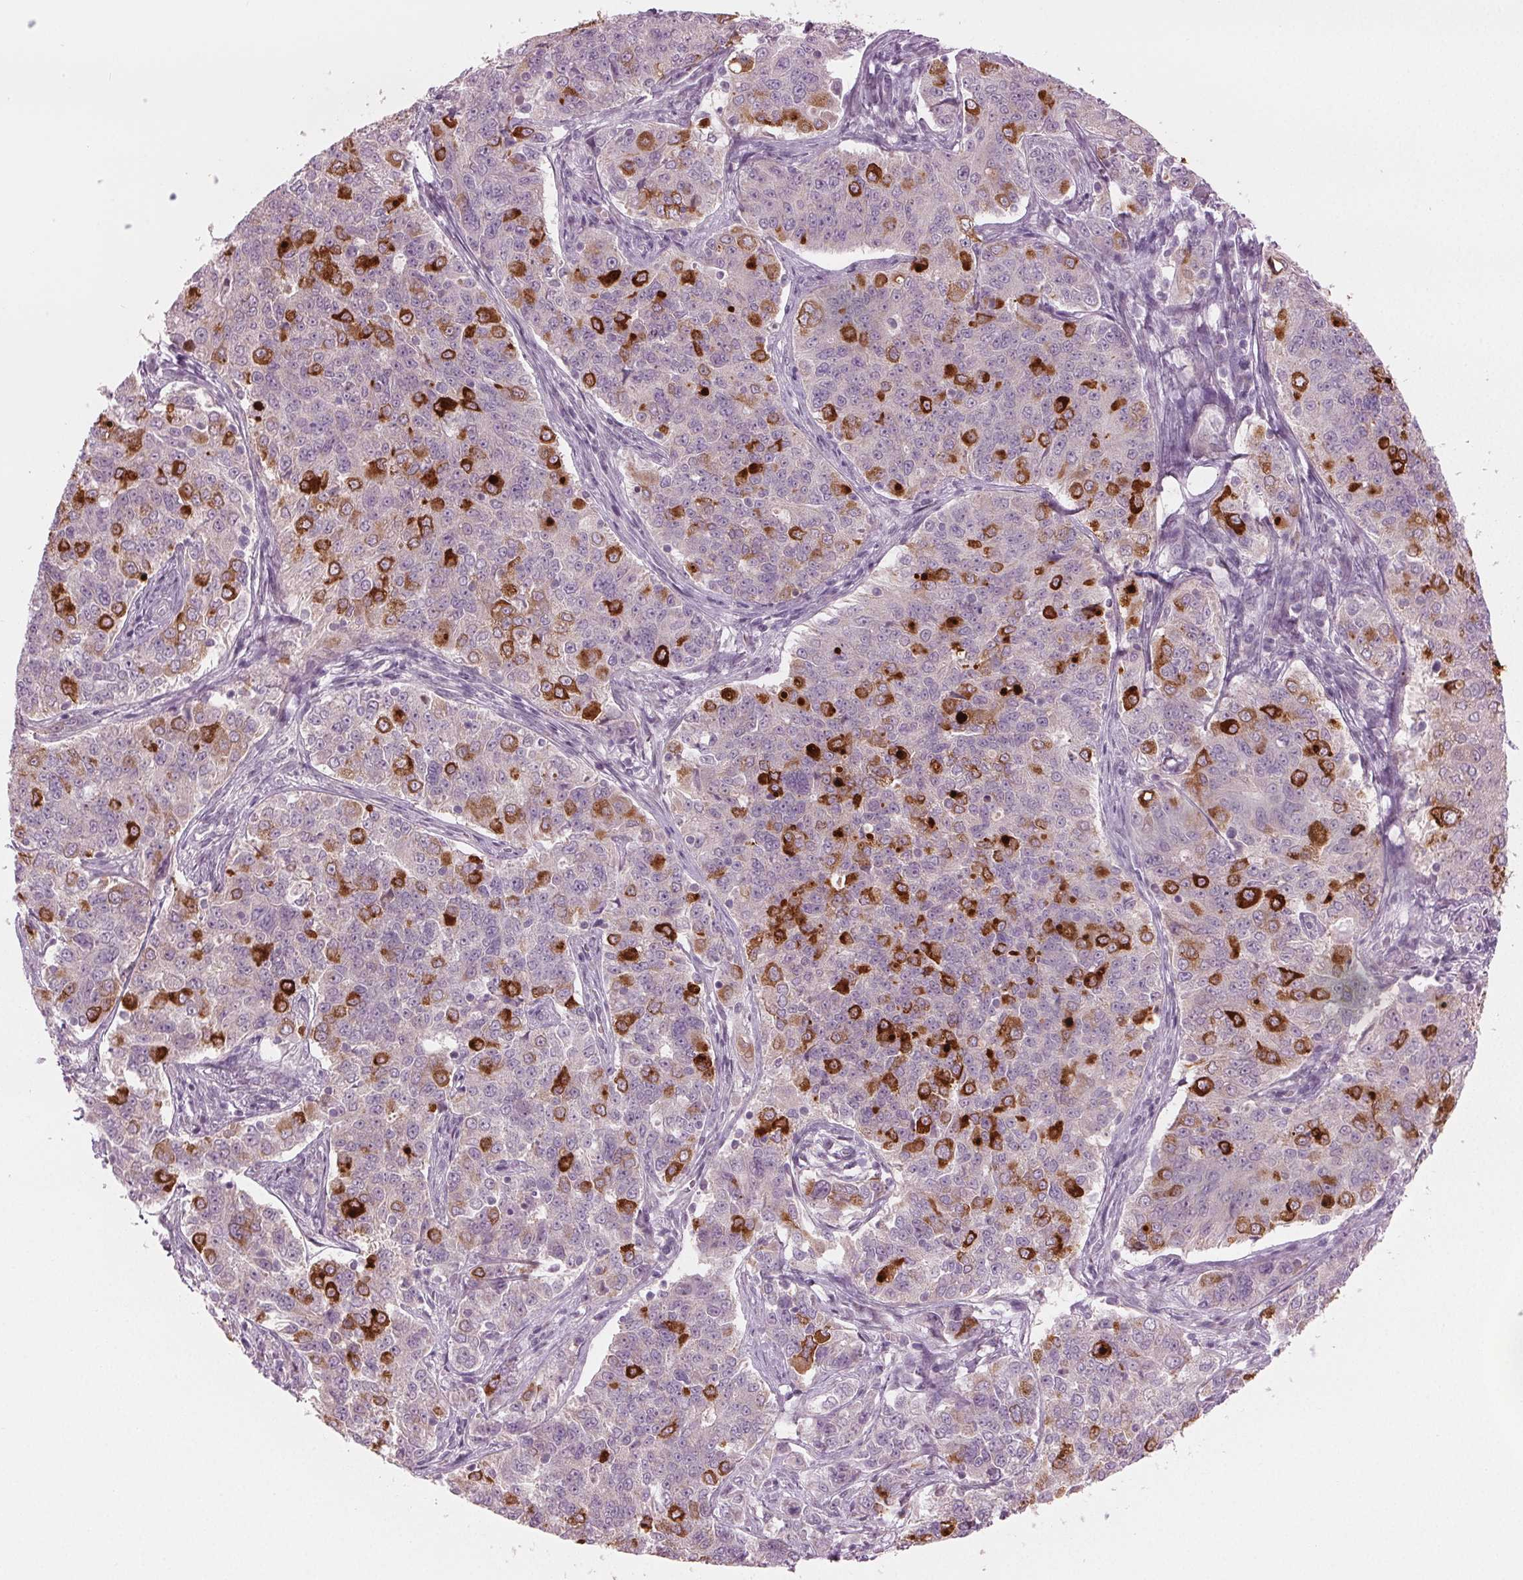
{"staining": {"intensity": "strong", "quantity": "<25%", "location": "cytoplasmic/membranous"}, "tissue": "endometrial cancer", "cell_type": "Tumor cells", "image_type": "cancer", "snomed": [{"axis": "morphology", "description": "Adenocarcinoma, NOS"}, {"axis": "topography", "description": "Endometrium"}], "caption": "IHC of human endometrial adenocarcinoma displays medium levels of strong cytoplasmic/membranous expression in approximately <25% of tumor cells.", "gene": "PRAP1", "patient": {"sex": "female", "age": 43}}